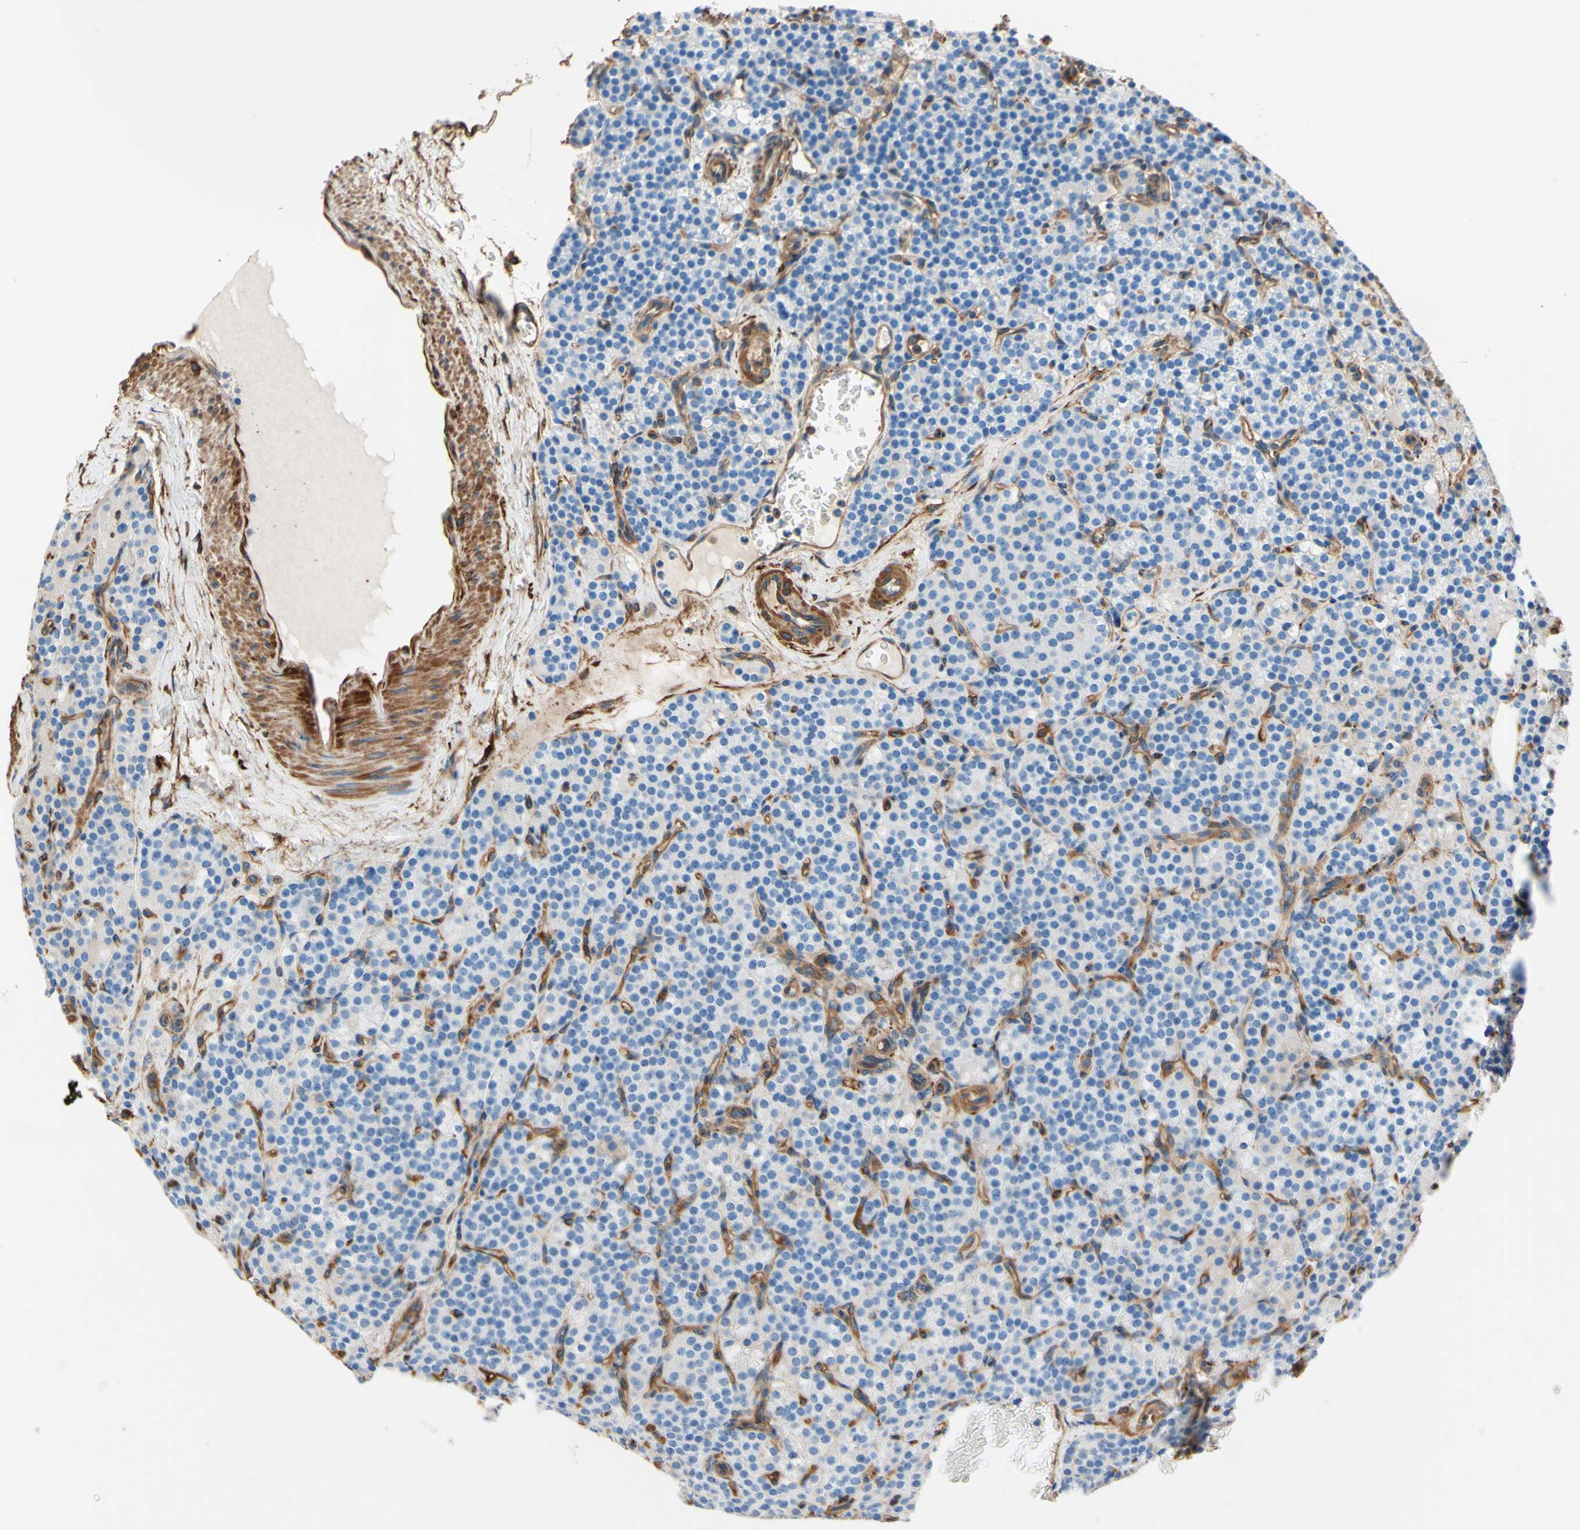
{"staining": {"intensity": "weak", "quantity": "25%-75%", "location": "cytoplasmic/membranous"}, "tissue": "parathyroid gland", "cell_type": "Glandular cells", "image_type": "normal", "snomed": [{"axis": "morphology", "description": "Normal tissue, NOS"}, {"axis": "topography", "description": "Parathyroid gland"}], "caption": "DAB immunohistochemical staining of benign parathyroid gland exhibits weak cytoplasmic/membranous protein staining in approximately 25%-75% of glandular cells. (DAB (3,3'-diaminobenzidine) IHC, brown staining for protein, blue staining for nuclei).", "gene": "DPYSL3", "patient": {"sex": "female", "age": 57}}